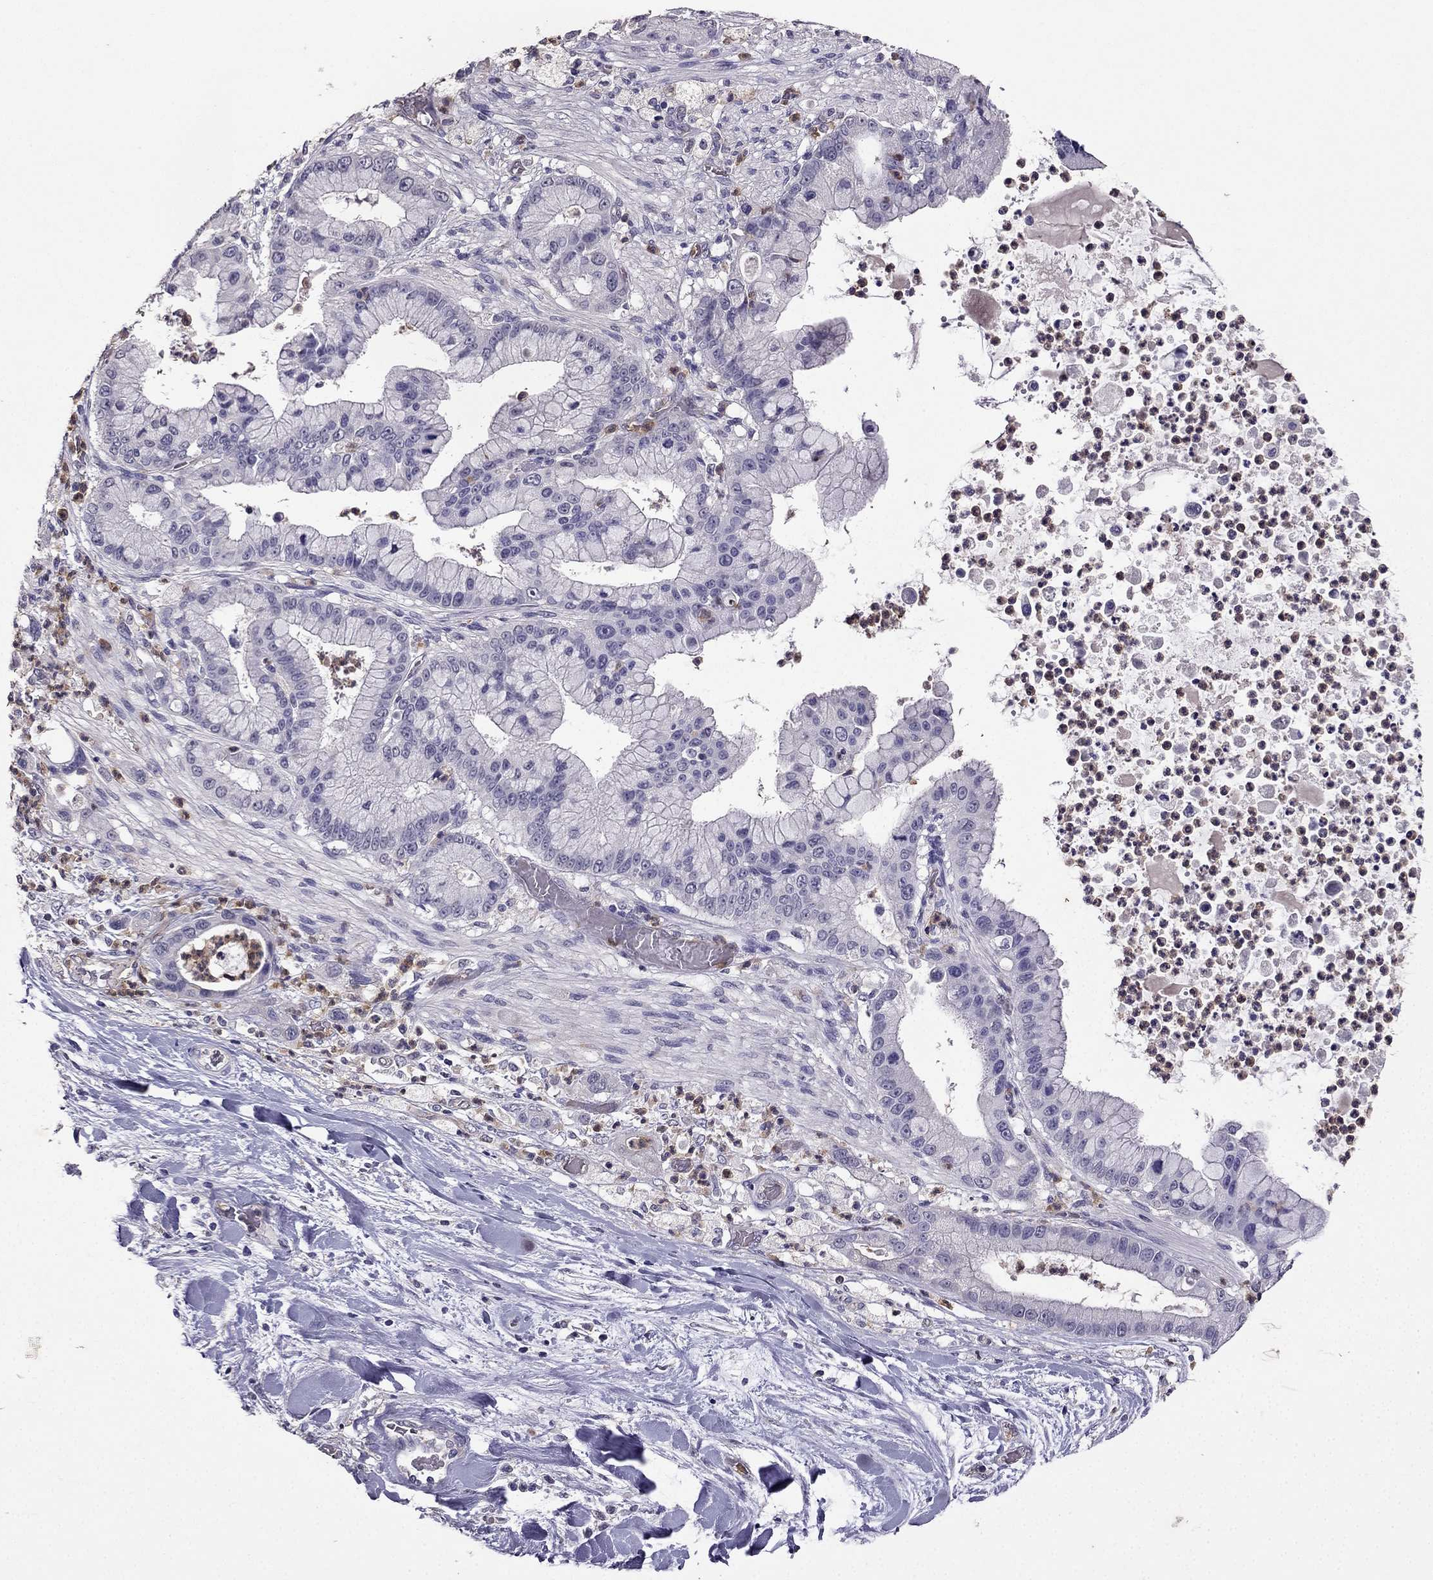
{"staining": {"intensity": "negative", "quantity": "none", "location": "none"}, "tissue": "liver cancer", "cell_type": "Tumor cells", "image_type": "cancer", "snomed": [{"axis": "morphology", "description": "Cholangiocarcinoma"}, {"axis": "topography", "description": "Liver"}], "caption": "This is an IHC photomicrograph of human liver cancer. There is no staining in tumor cells.", "gene": "RFLNB", "patient": {"sex": "female", "age": 54}}